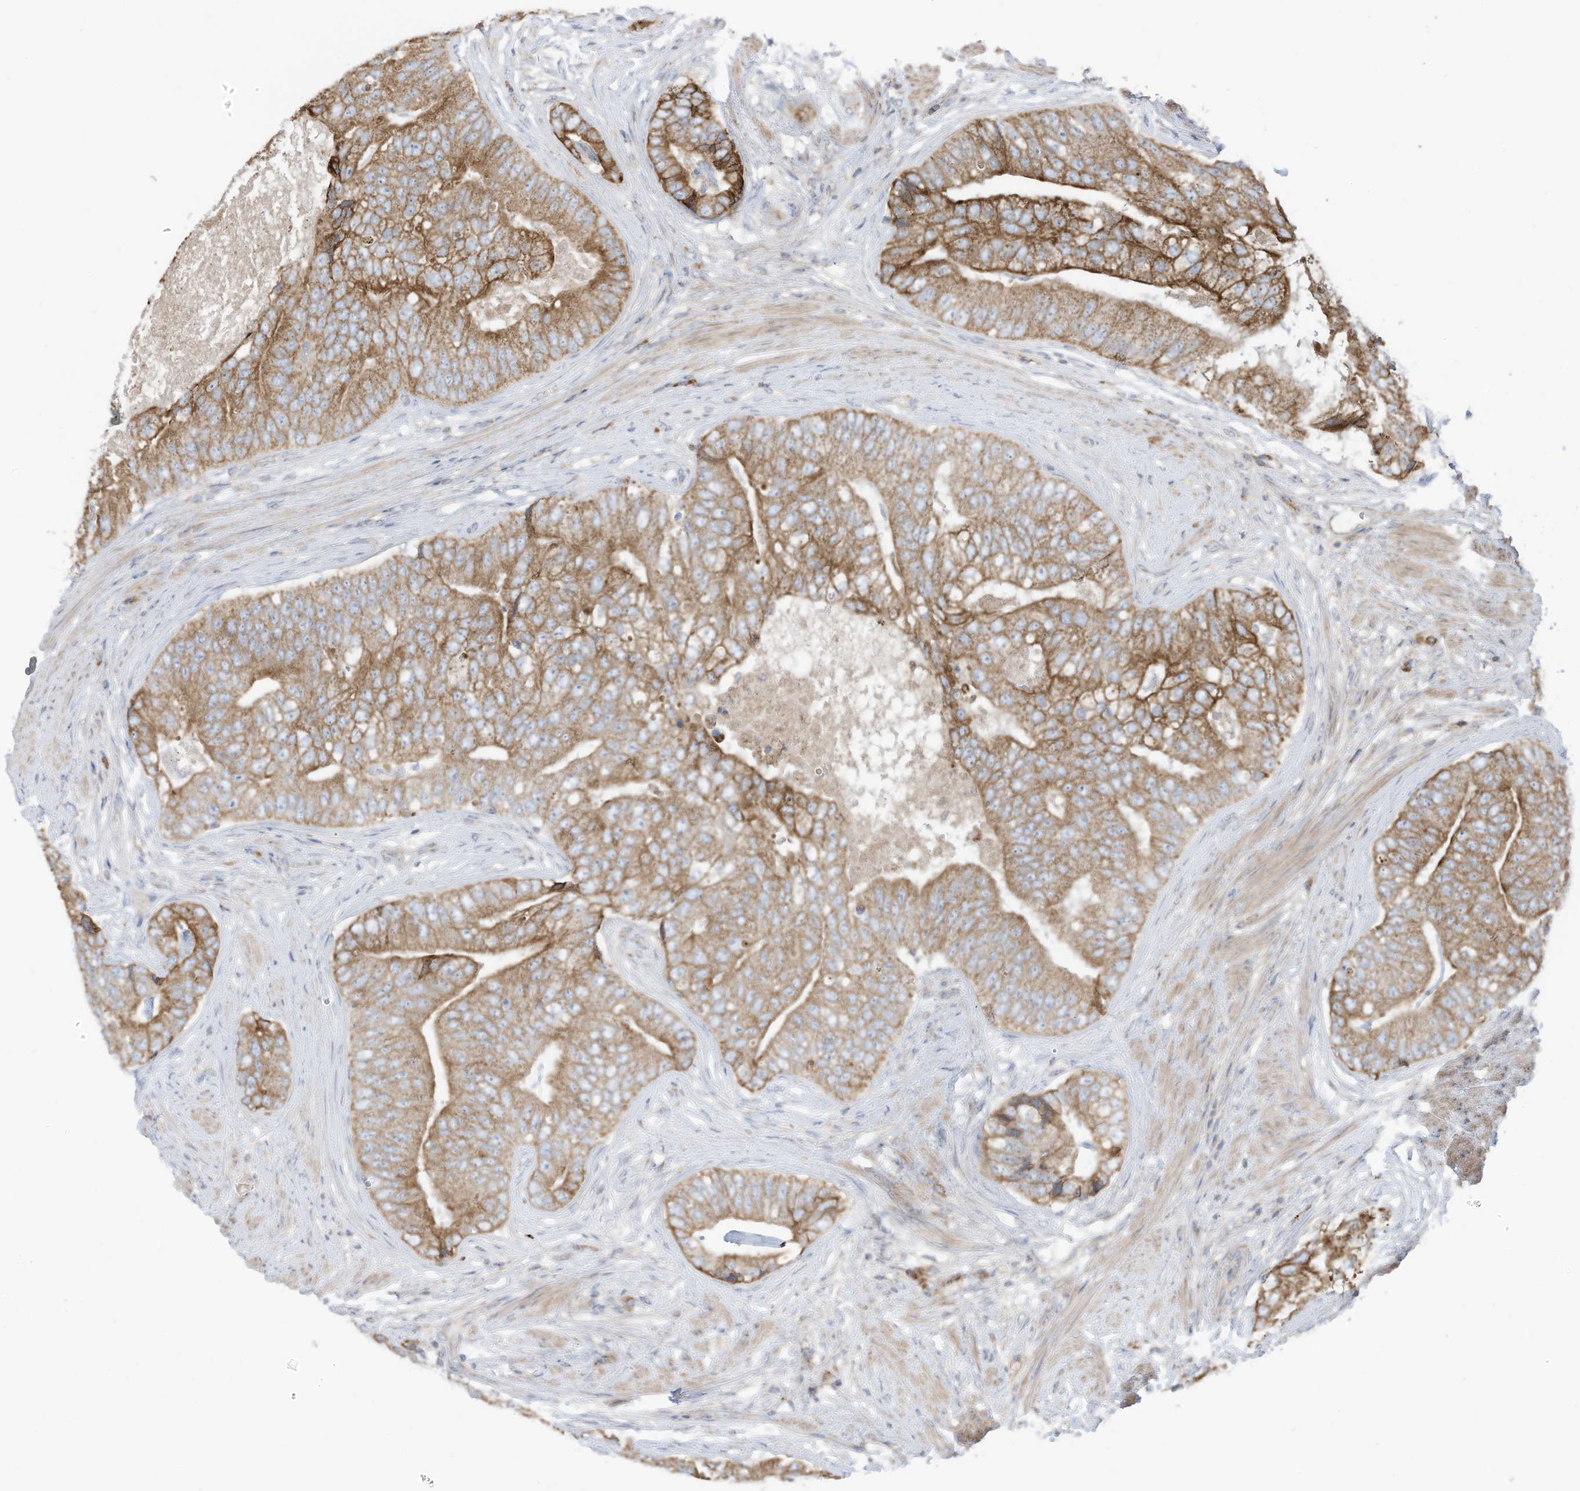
{"staining": {"intensity": "moderate", "quantity": ">75%", "location": "cytoplasmic/membranous"}, "tissue": "prostate cancer", "cell_type": "Tumor cells", "image_type": "cancer", "snomed": [{"axis": "morphology", "description": "Adenocarcinoma, High grade"}, {"axis": "topography", "description": "Prostate"}], "caption": "Immunohistochemistry micrograph of neoplastic tissue: human prostate cancer stained using IHC exhibits medium levels of moderate protein expression localized specifically in the cytoplasmic/membranous of tumor cells, appearing as a cytoplasmic/membranous brown color.", "gene": "CGAS", "patient": {"sex": "male", "age": 70}}